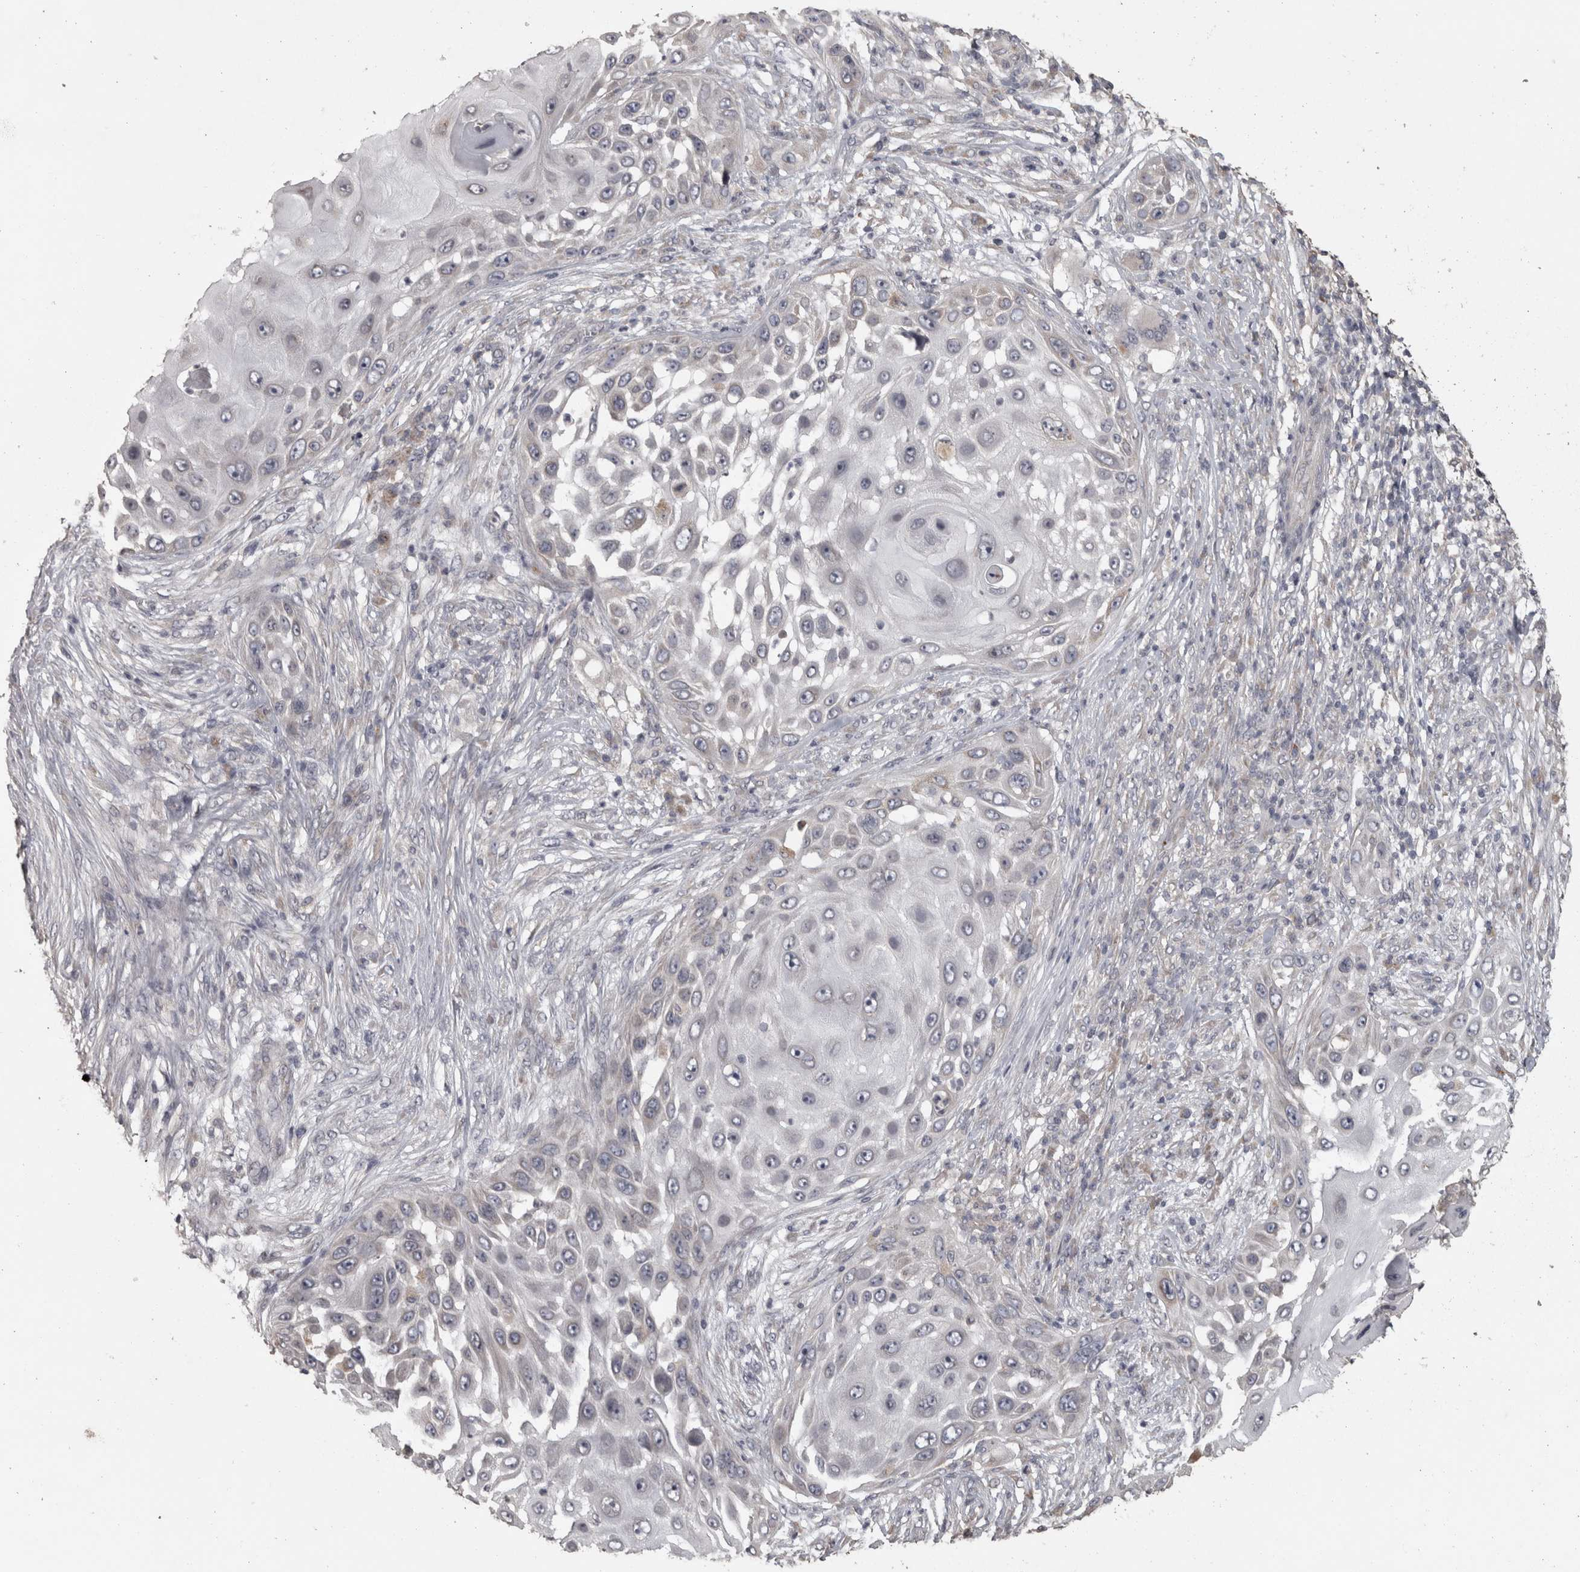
{"staining": {"intensity": "negative", "quantity": "none", "location": "none"}, "tissue": "skin cancer", "cell_type": "Tumor cells", "image_type": "cancer", "snomed": [{"axis": "morphology", "description": "Squamous cell carcinoma, NOS"}, {"axis": "topography", "description": "Skin"}], "caption": "Immunohistochemical staining of human squamous cell carcinoma (skin) reveals no significant staining in tumor cells.", "gene": "RAB29", "patient": {"sex": "female", "age": 44}}